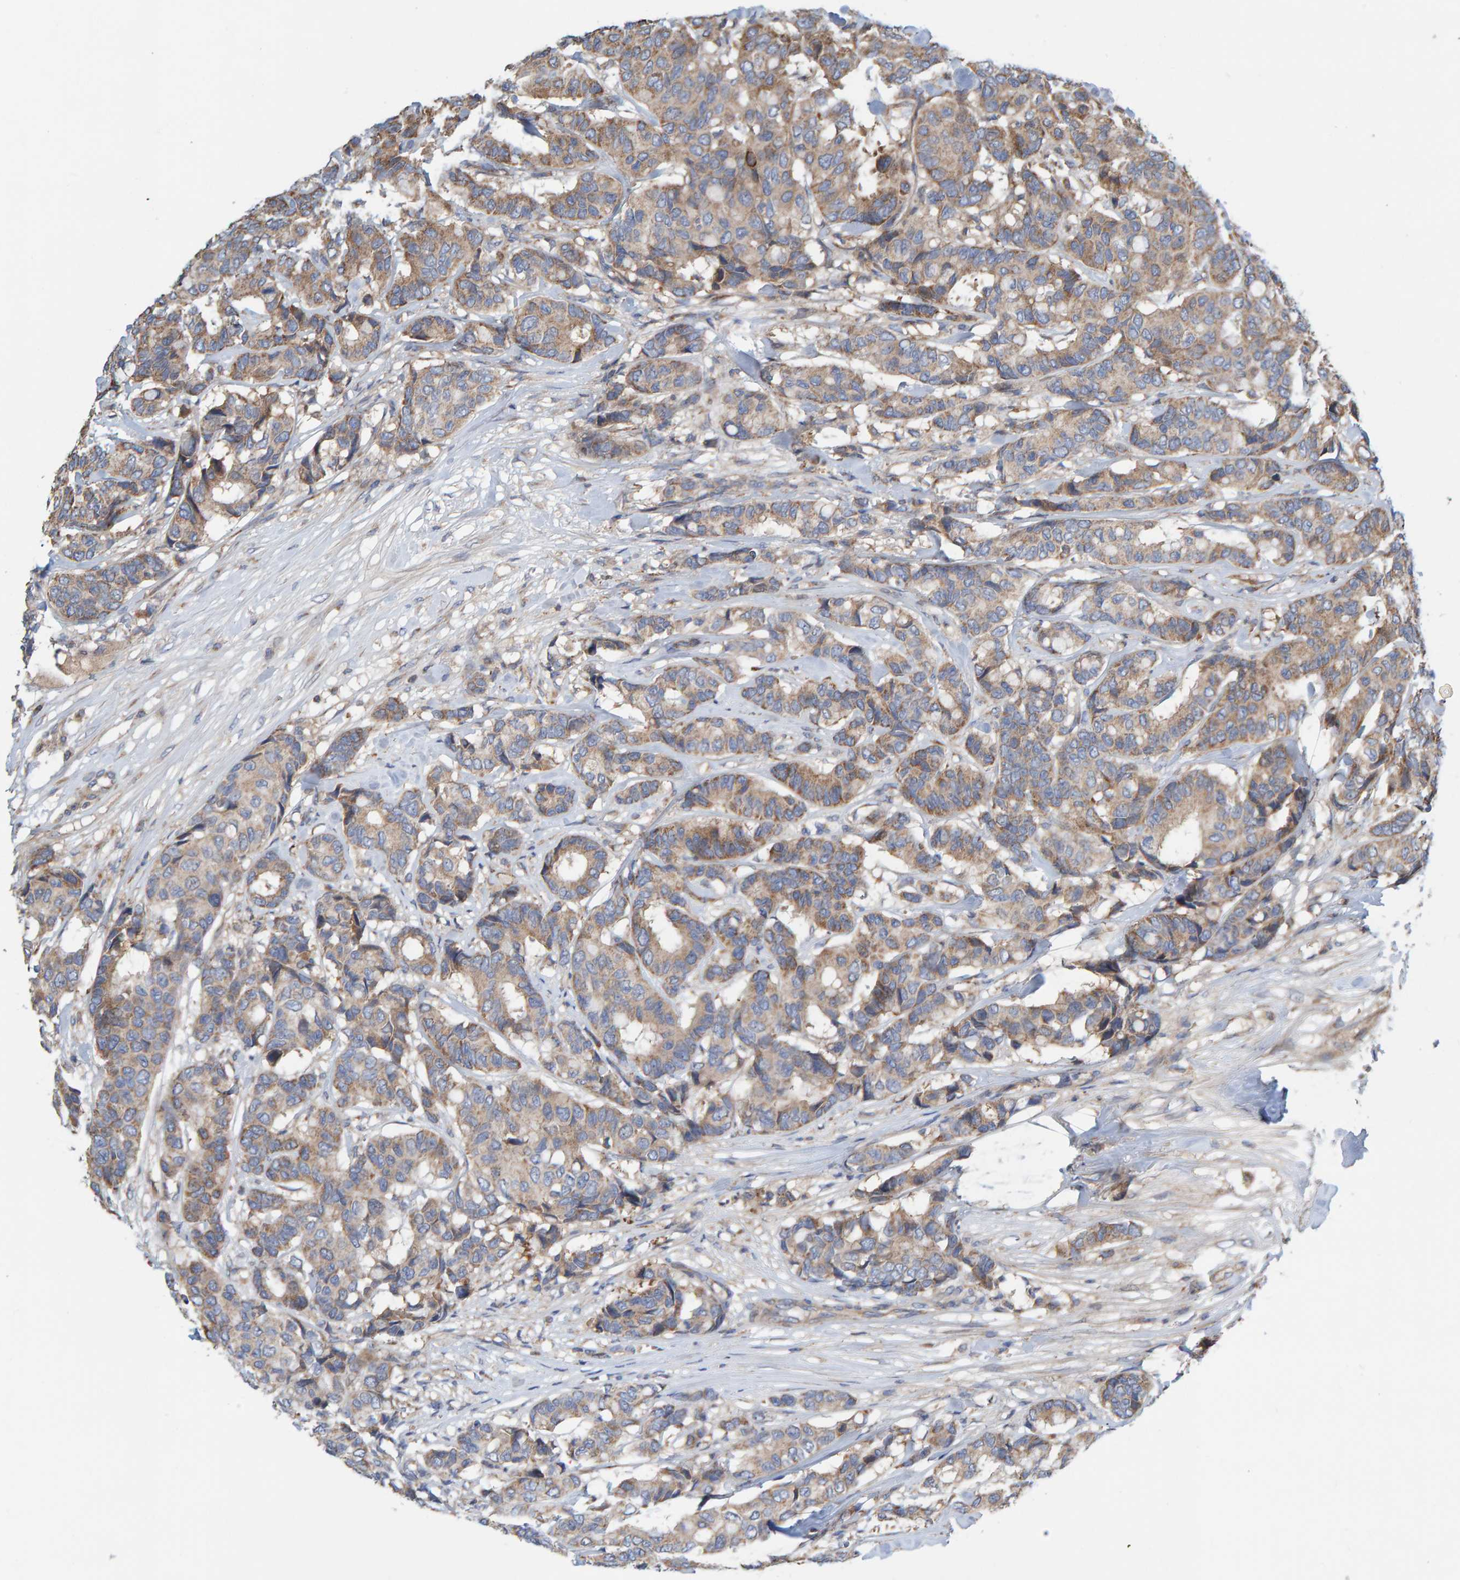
{"staining": {"intensity": "weak", "quantity": ">75%", "location": "cytoplasmic/membranous"}, "tissue": "breast cancer", "cell_type": "Tumor cells", "image_type": "cancer", "snomed": [{"axis": "morphology", "description": "Duct carcinoma"}, {"axis": "topography", "description": "Breast"}], "caption": "This image shows immunohistochemistry staining of human breast cancer (intraductal carcinoma), with low weak cytoplasmic/membranous expression in about >75% of tumor cells.", "gene": "KIAA0753", "patient": {"sex": "female", "age": 87}}